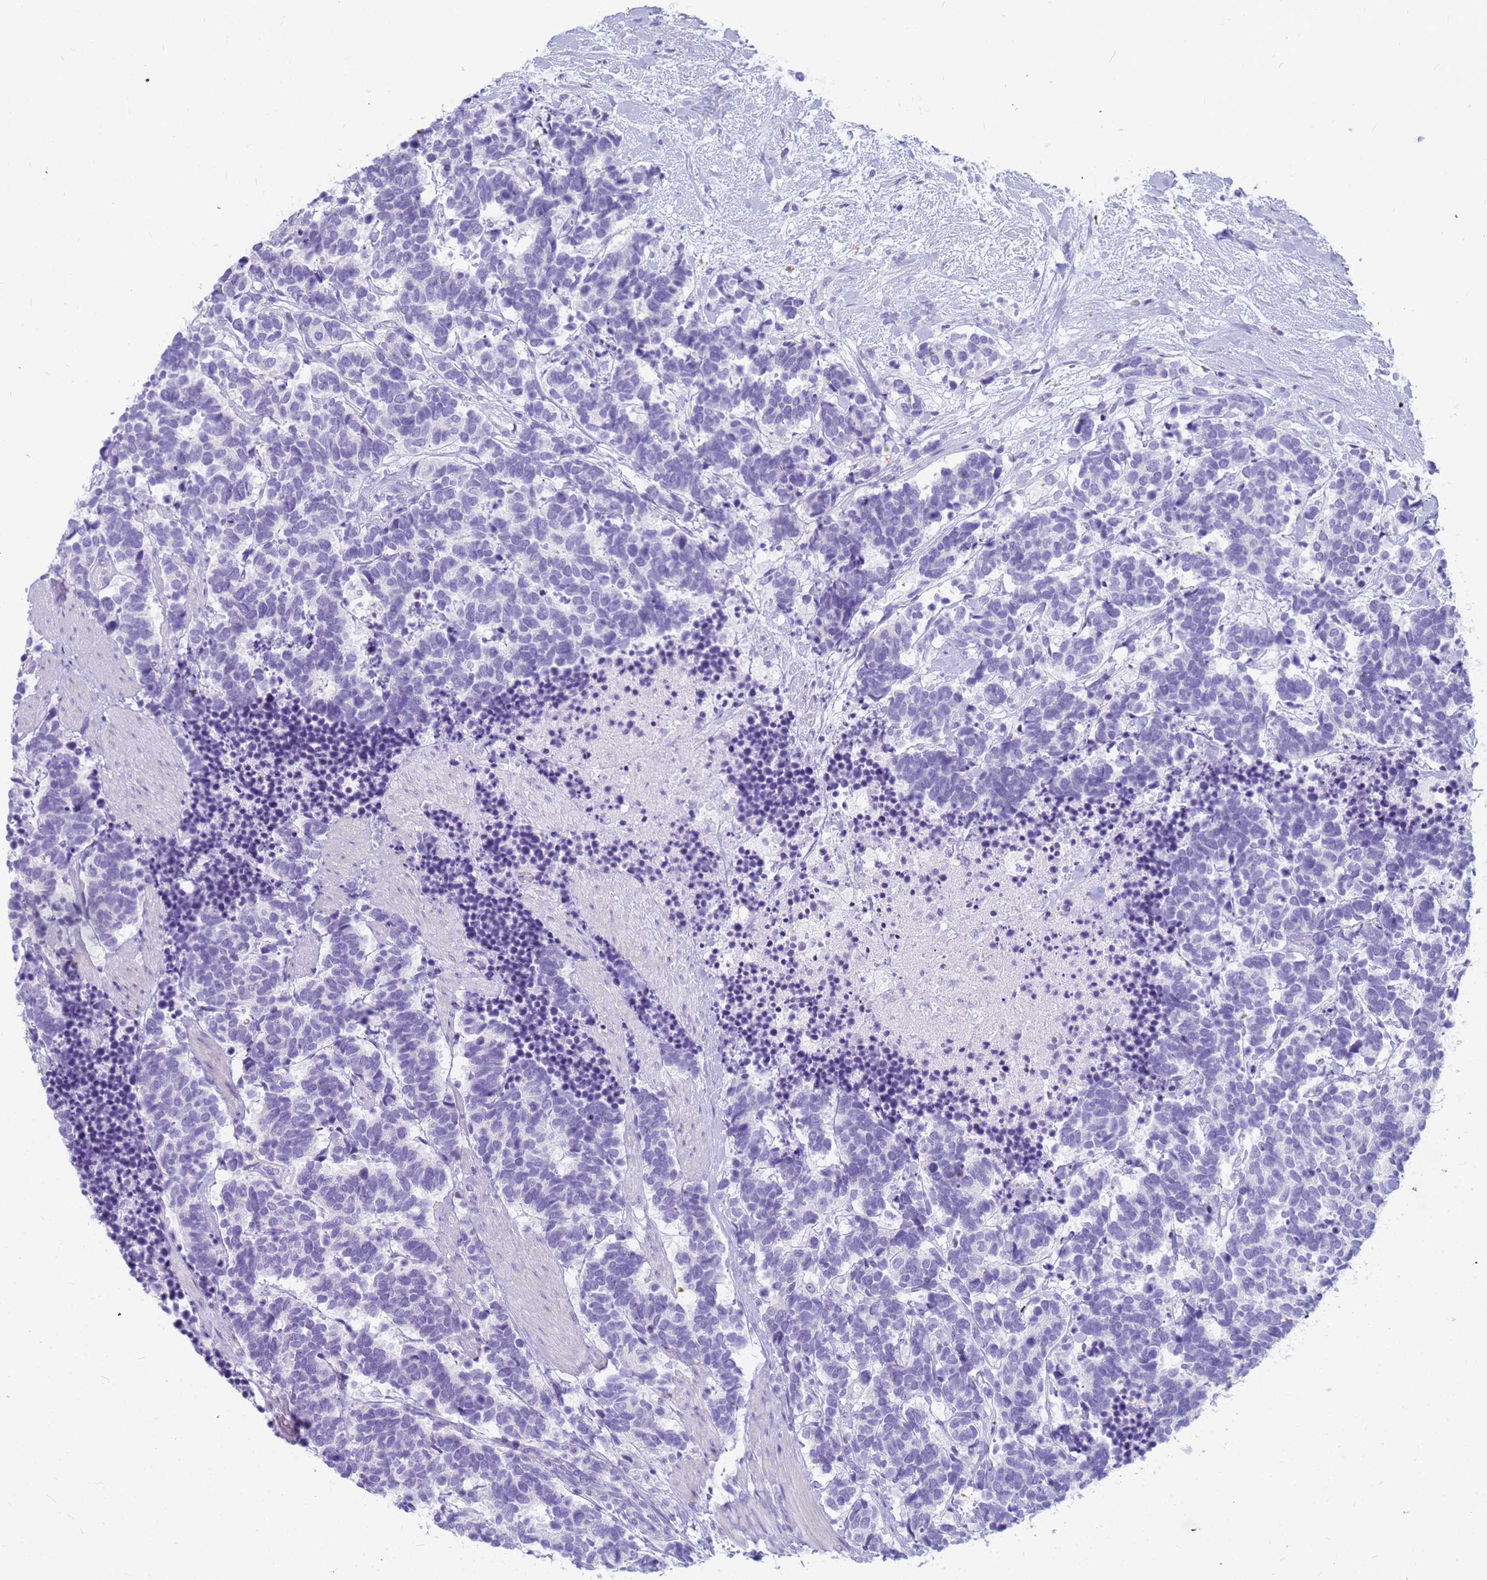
{"staining": {"intensity": "negative", "quantity": "none", "location": "none"}, "tissue": "carcinoid", "cell_type": "Tumor cells", "image_type": "cancer", "snomed": [{"axis": "morphology", "description": "Carcinoma, NOS"}, {"axis": "morphology", "description": "Carcinoid, malignant, NOS"}, {"axis": "topography", "description": "Prostate"}], "caption": "A histopathology image of human carcinoma is negative for staining in tumor cells.", "gene": "RNASE2", "patient": {"sex": "male", "age": 57}}